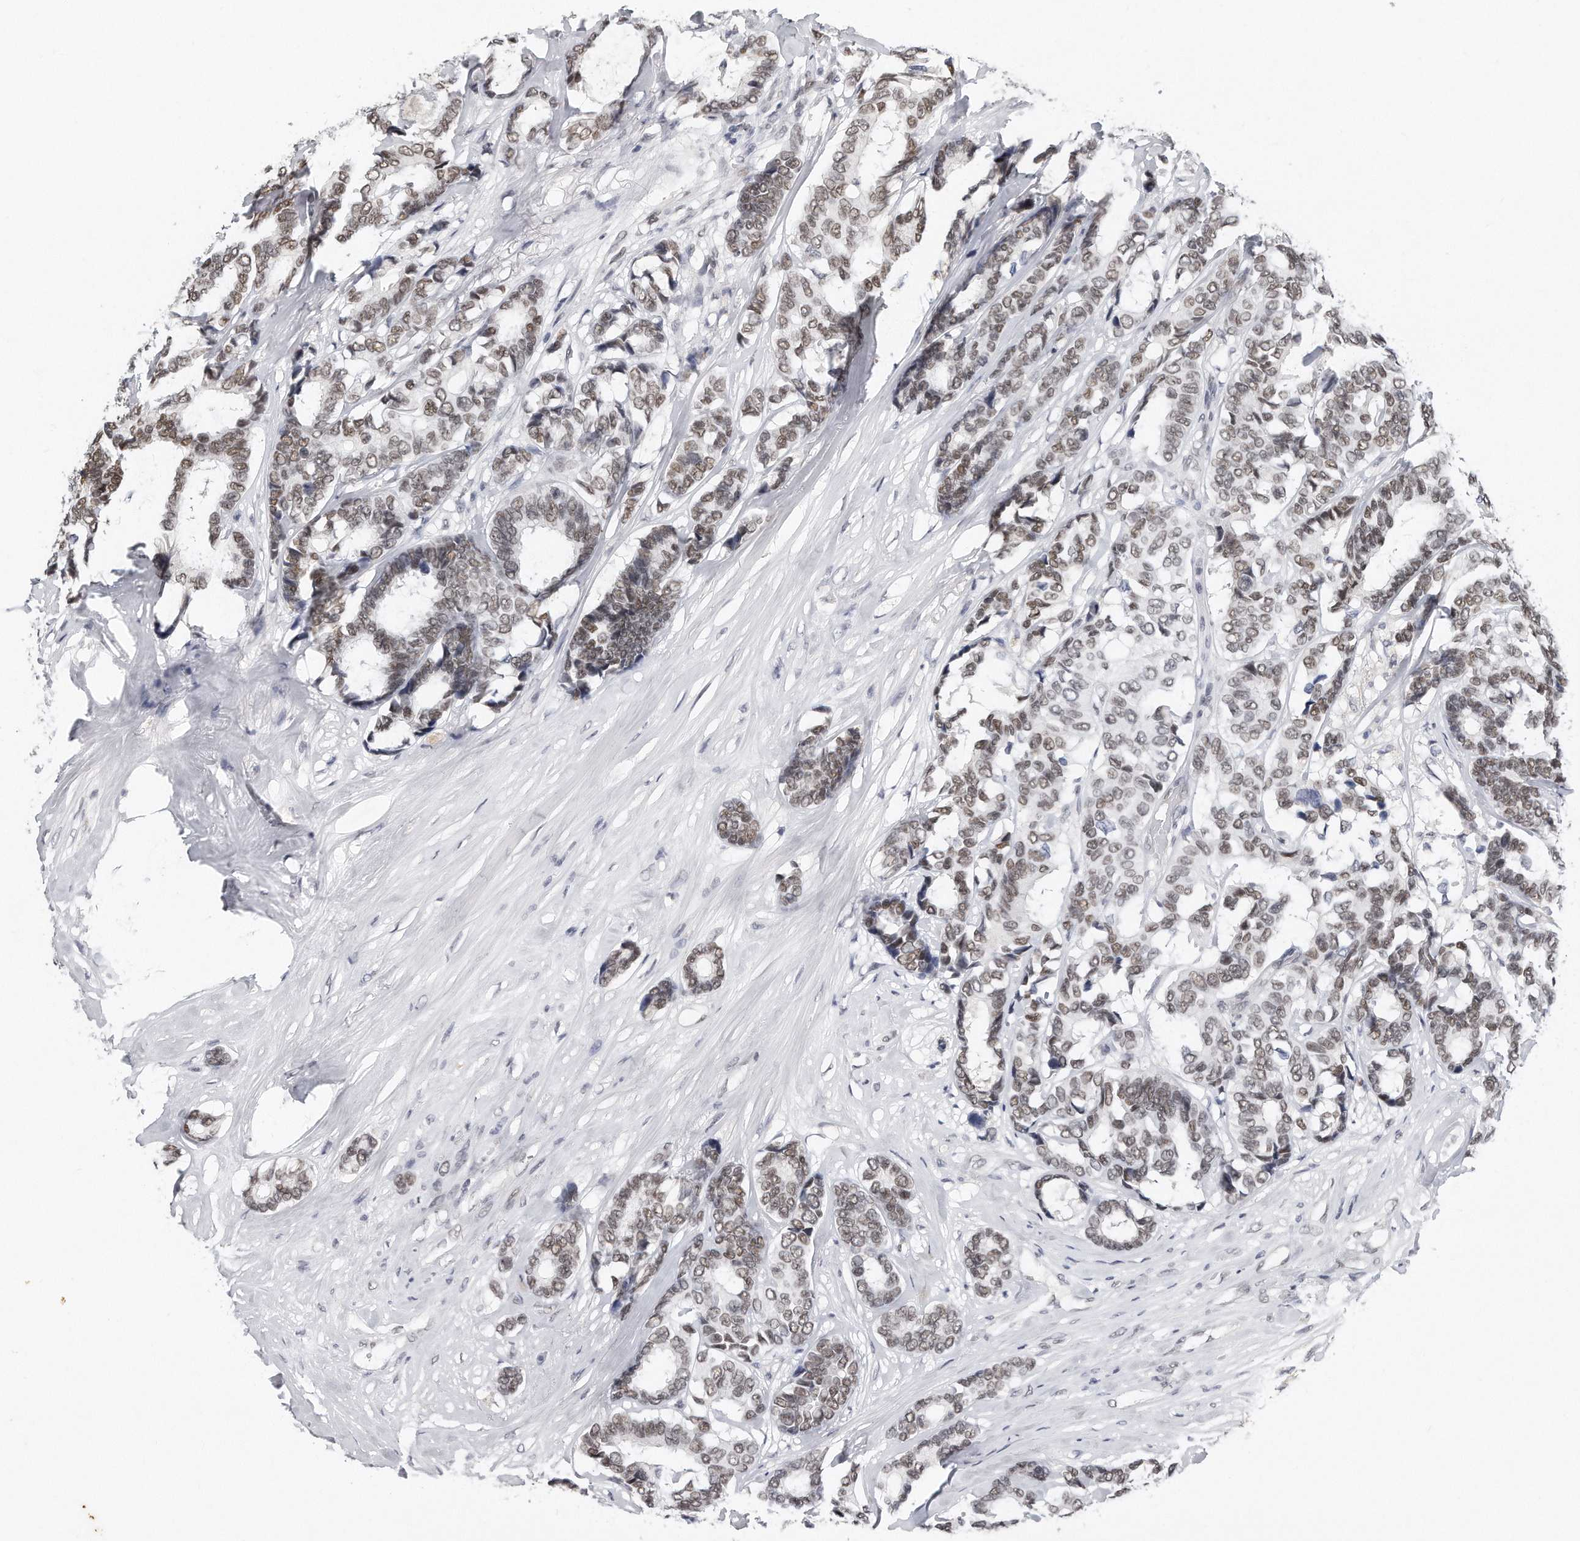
{"staining": {"intensity": "moderate", "quantity": ">75%", "location": "nuclear"}, "tissue": "breast cancer", "cell_type": "Tumor cells", "image_type": "cancer", "snomed": [{"axis": "morphology", "description": "Duct carcinoma"}, {"axis": "topography", "description": "Breast"}], "caption": "The image reveals staining of breast invasive ductal carcinoma, revealing moderate nuclear protein staining (brown color) within tumor cells. (Brightfield microscopy of DAB IHC at high magnification).", "gene": "CTBP2", "patient": {"sex": "female", "age": 87}}